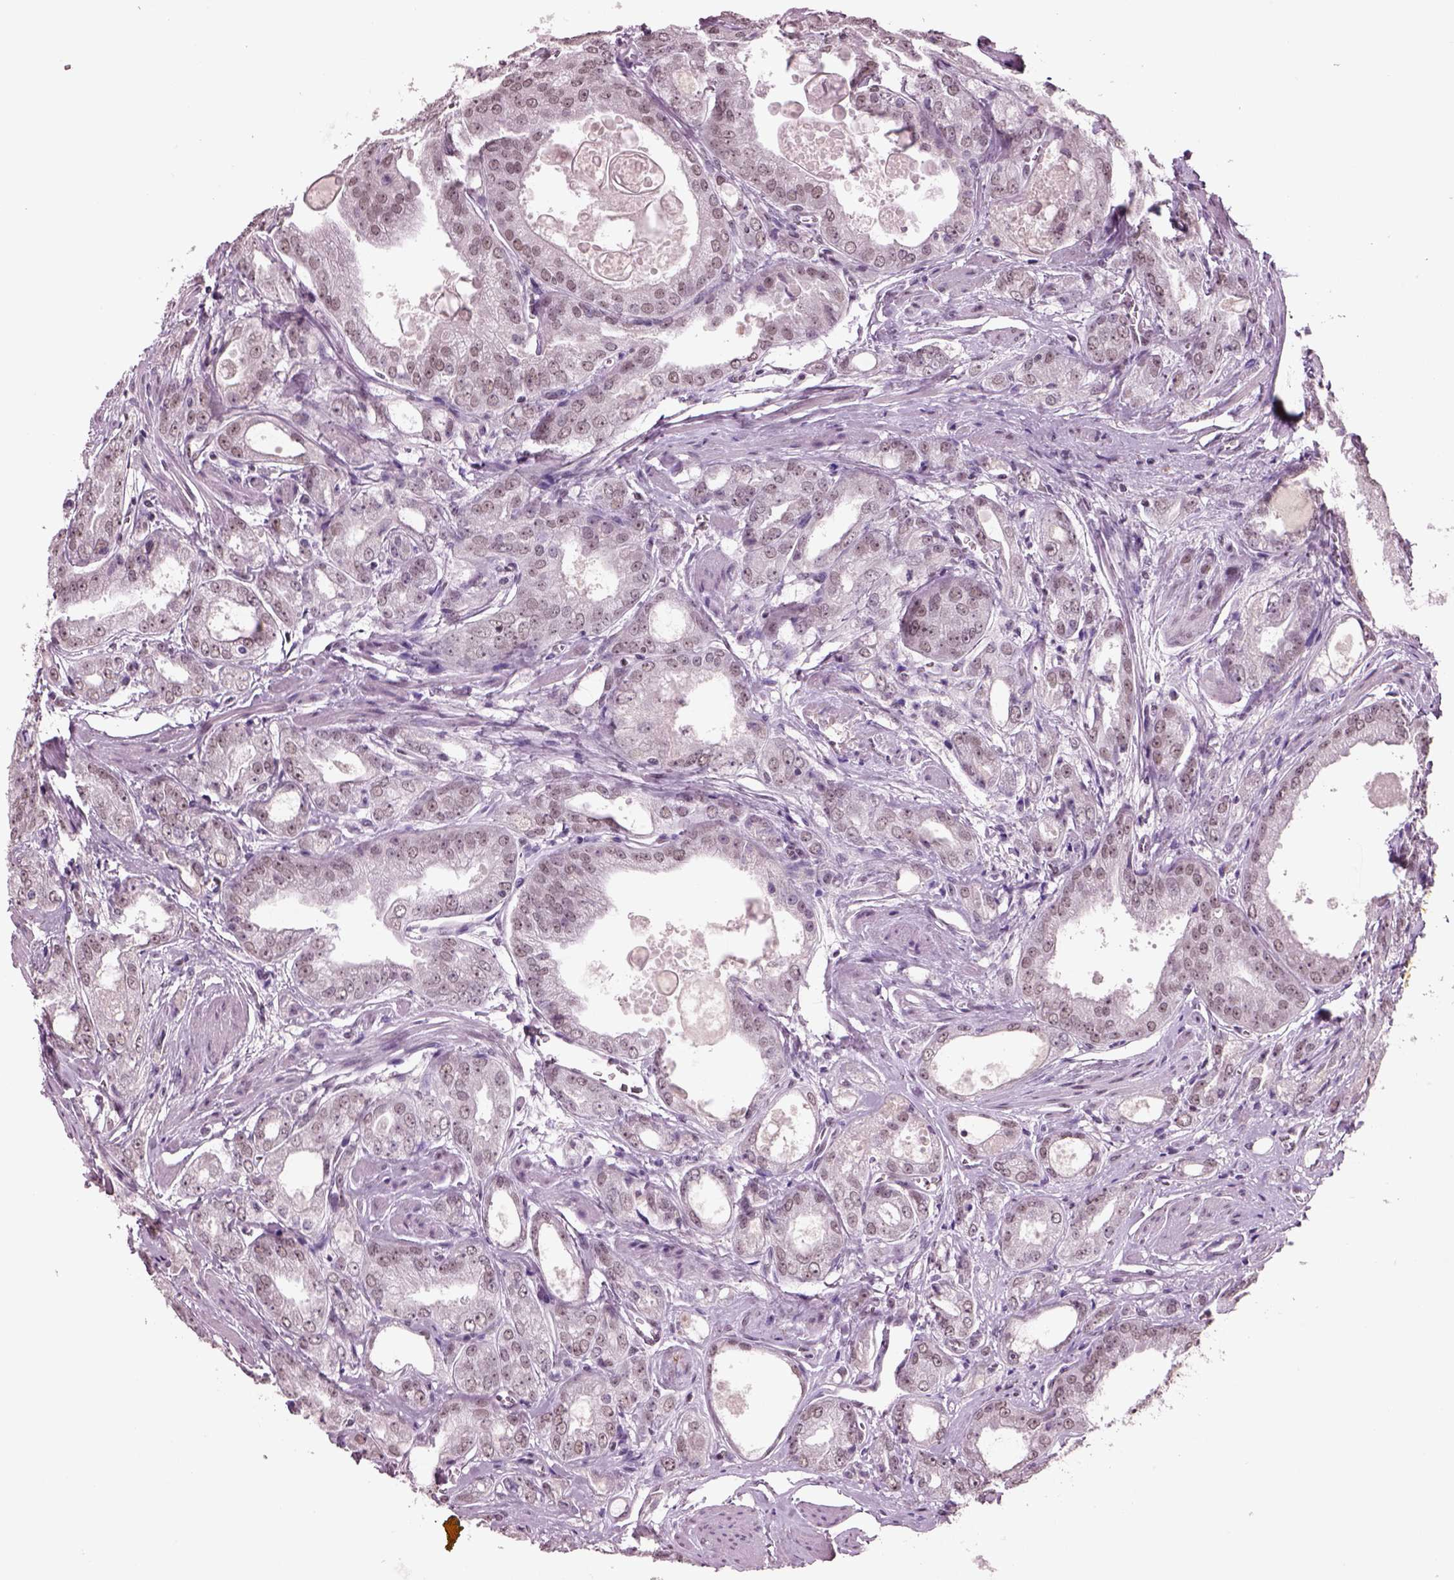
{"staining": {"intensity": "moderate", "quantity": "25%-75%", "location": "nuclear"}, "tissue": "prostate cancer", "cell_type": "Tumor cells", "image_type": "cancer", "snomed": [{"axis": "morphology", "description": "Adenocarcinoma, NOS"}, {"axis": "morphology", "description": "Adenocarcinoma, High grade"}, {"axis": "topography", "description": "Prostate"}], "caption": "Immunohistochemistry (IHC) micrograph of human prostate cancer (adenocarcinoma) stained for a protein (brown), which exhibits medium levels of moderate nuclear staining in approximately 25%-75% of tumor cells.", "gene": "SEPHS1", "patient": {"sex": "male", "age": 70}}